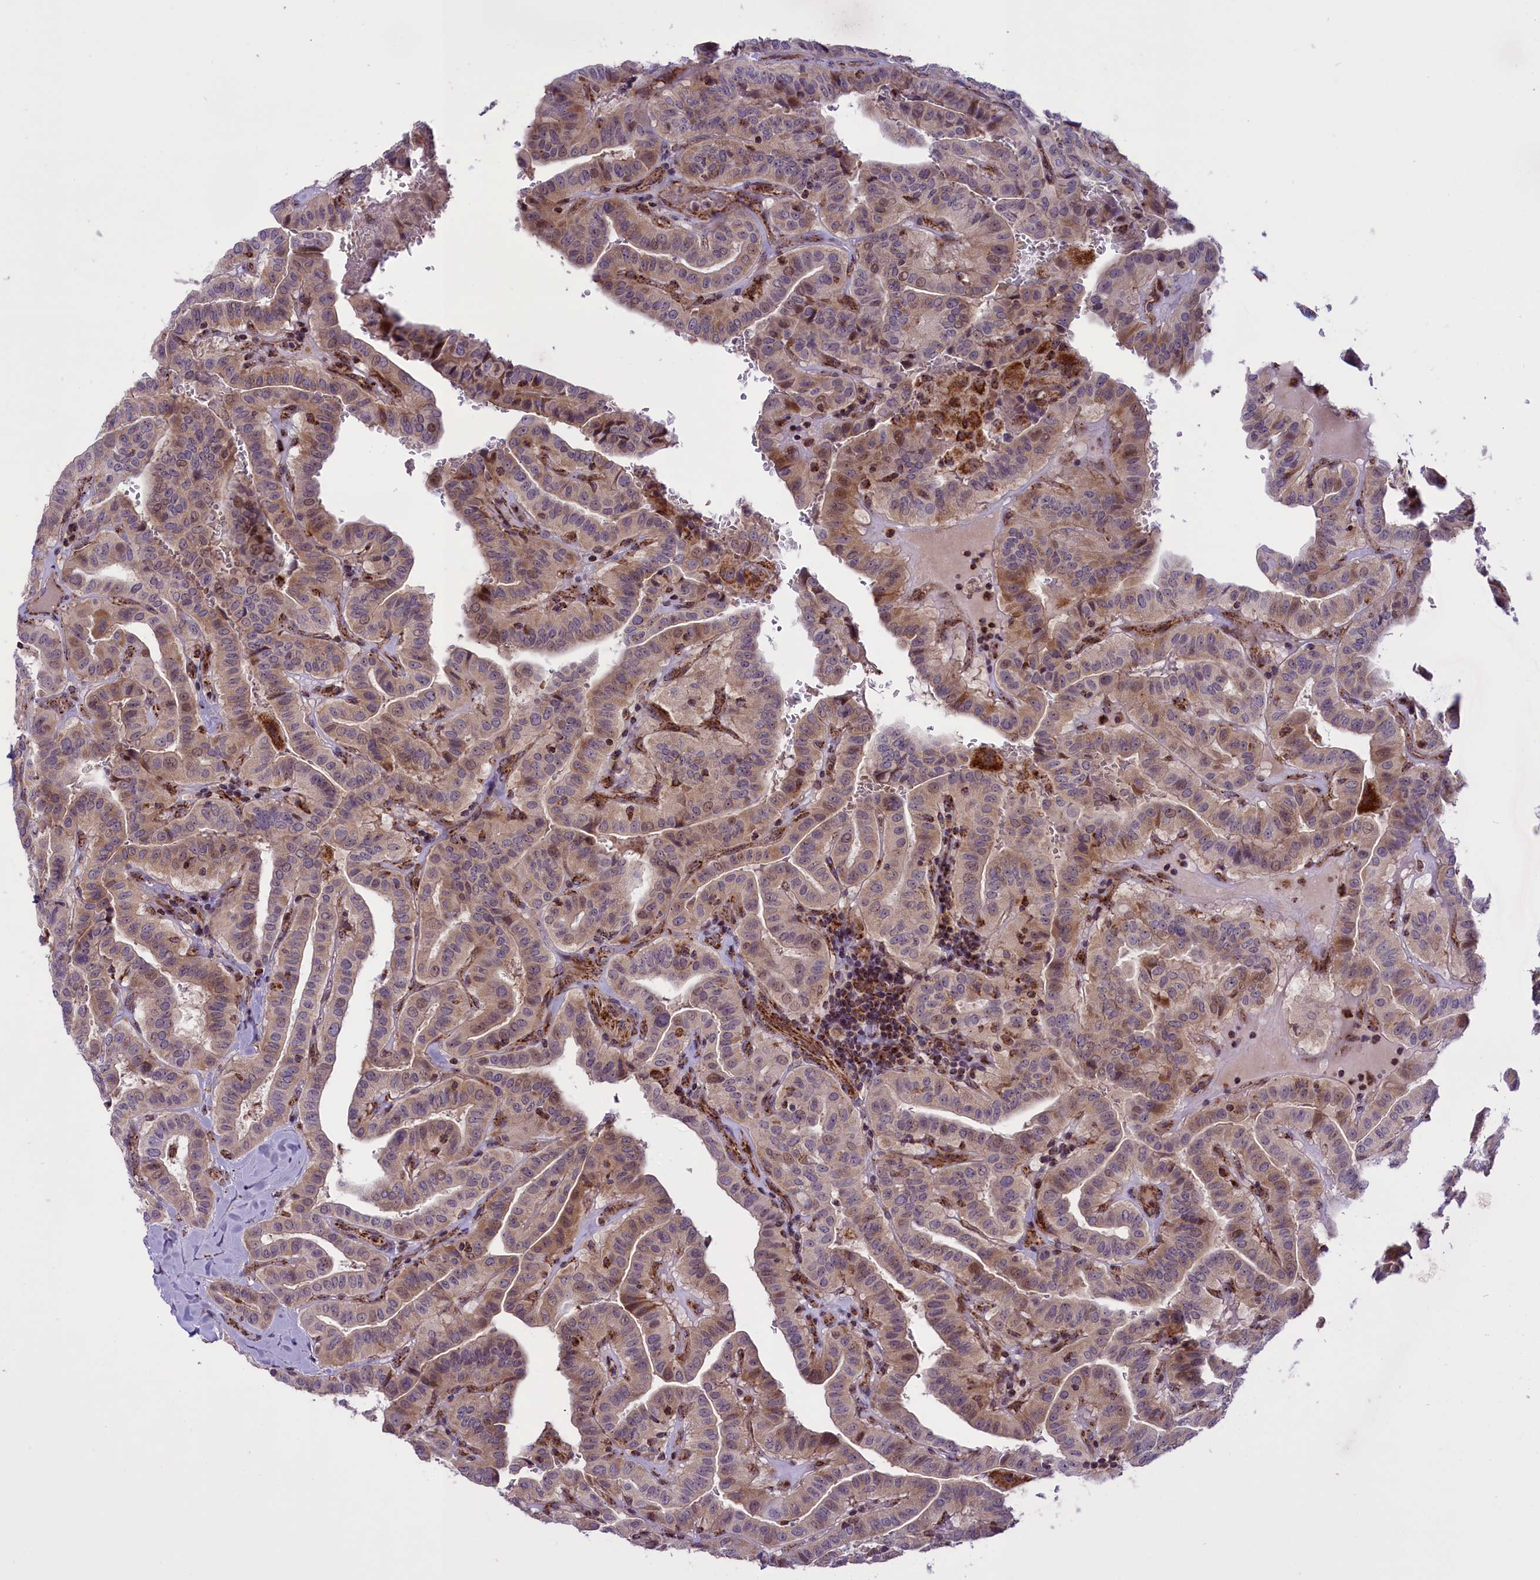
{"staining": {"intensity": "weak", "quantity": "25%-75%", "location": "cytoplasmic/membranous"}, "tissue": "thyroid cancer", "cell_type": "Tumor cells", "image_type": "cancer", "snomed": [{"axis": "morphology", "description": "Papillary adenocarcinoma, NOS"}, {"axis": "topography", "description": "Thyroid gland"}], "caption": "Weak cytoplasmic/membranous staining is seen in about 25%-75% of tumor cells in thyroid cancer (papillary adenocarcinoma).", "gene": "NDUFS5", "patient": {"sex": "male", "age": 77}}